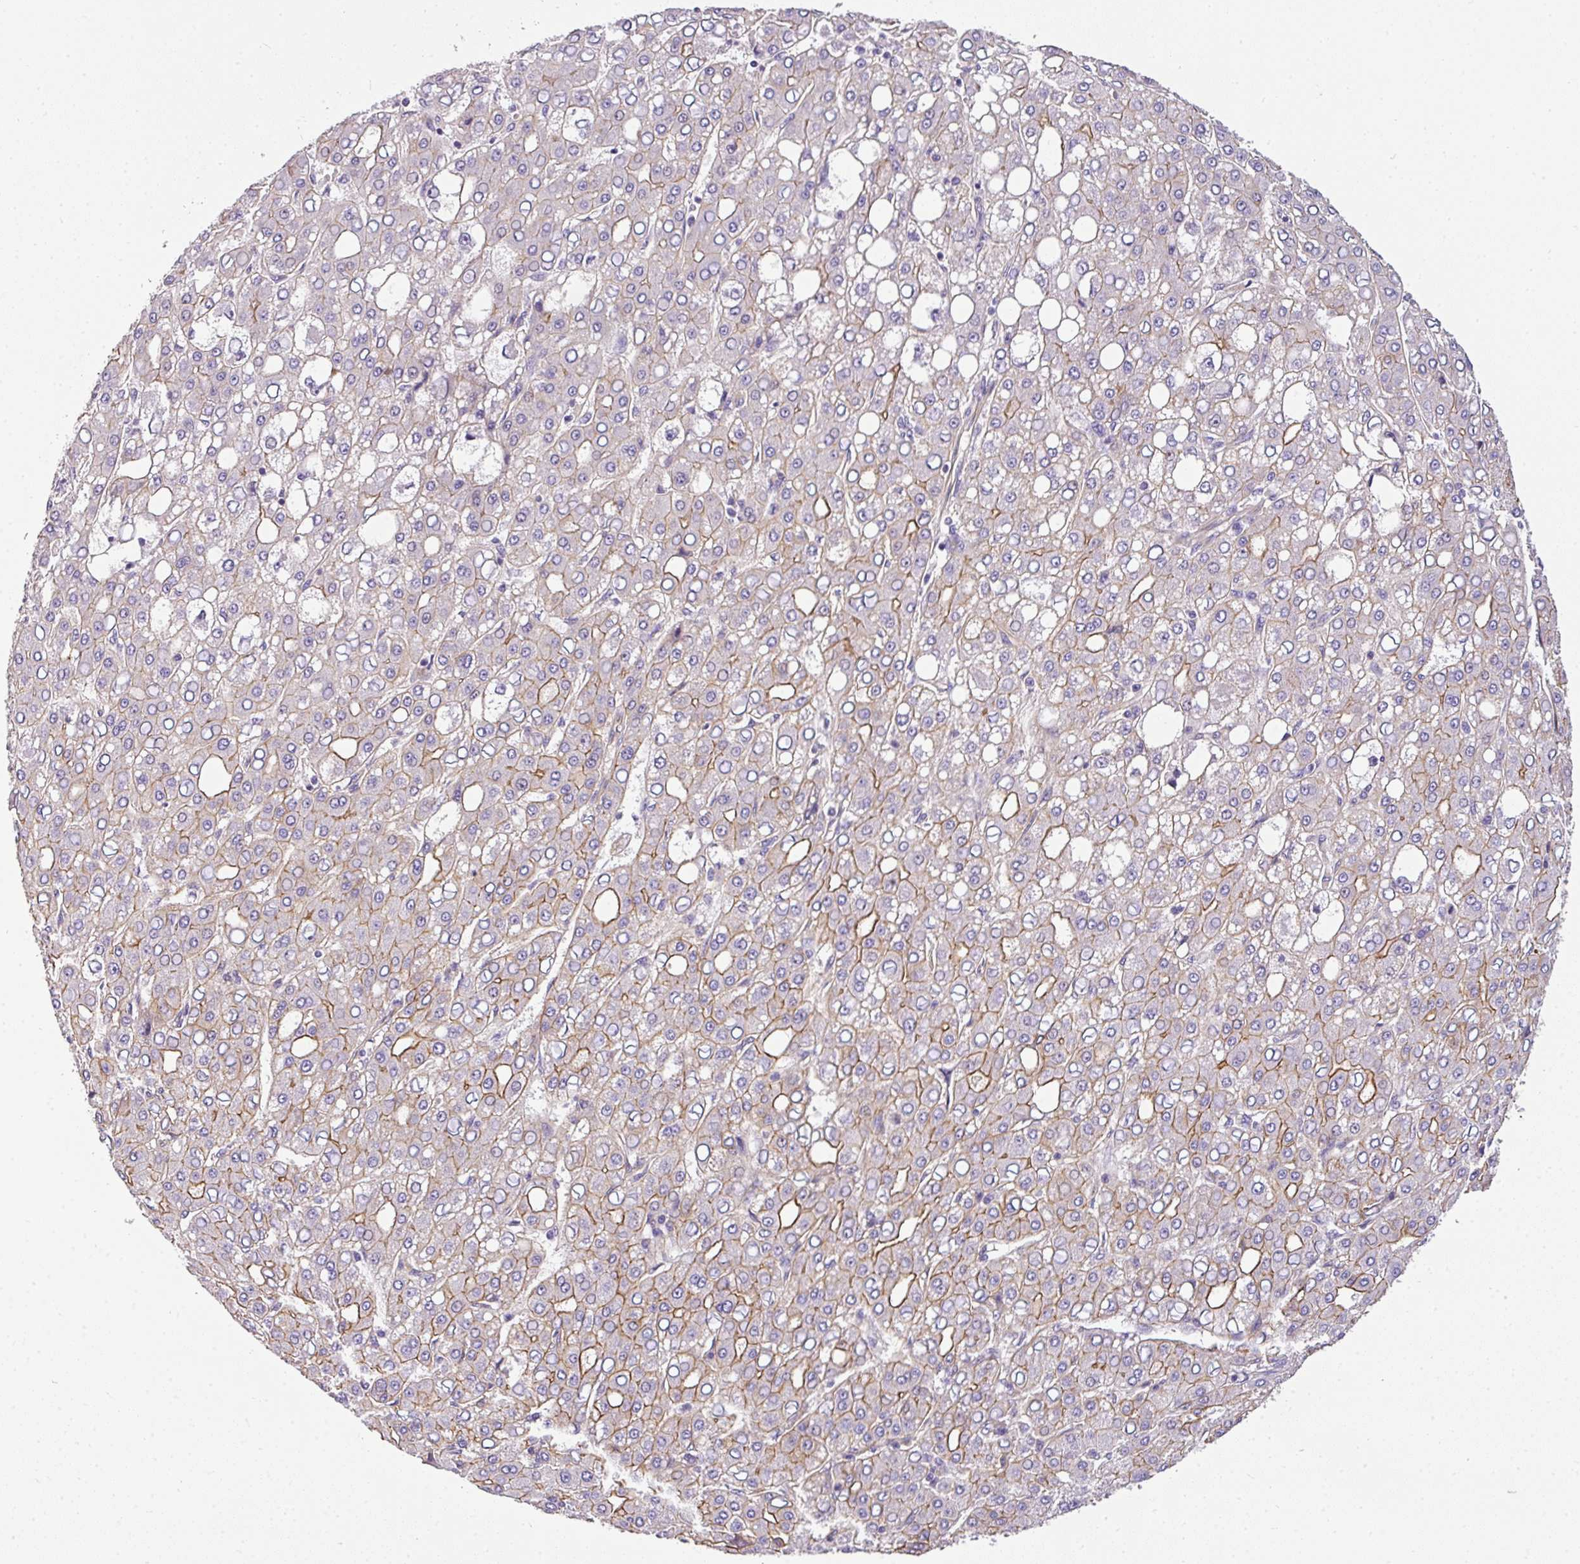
{"staining": {"intensity": "weak", "quantity": "<25%", "location": "cytoplasmic/membranous"}, "tissue": "liver cancer", "cell_type": "Tumor cells", "image_type": "cancer", "snomed": [{"axis": "morphology", "description": "Carcinoma, Hepatocellular, NOS"}, {"axis": "topography", "description": "Liver"}], "caption": "Liver cancer (hepatocellular carcinoma) was stained to show a protein in brown. There is no significant staining in tumor cells. (IHC, brightfield microscopy, high magnification).", "gene": "OR11H4", "patient": {"sex": "male", "age": 65}}